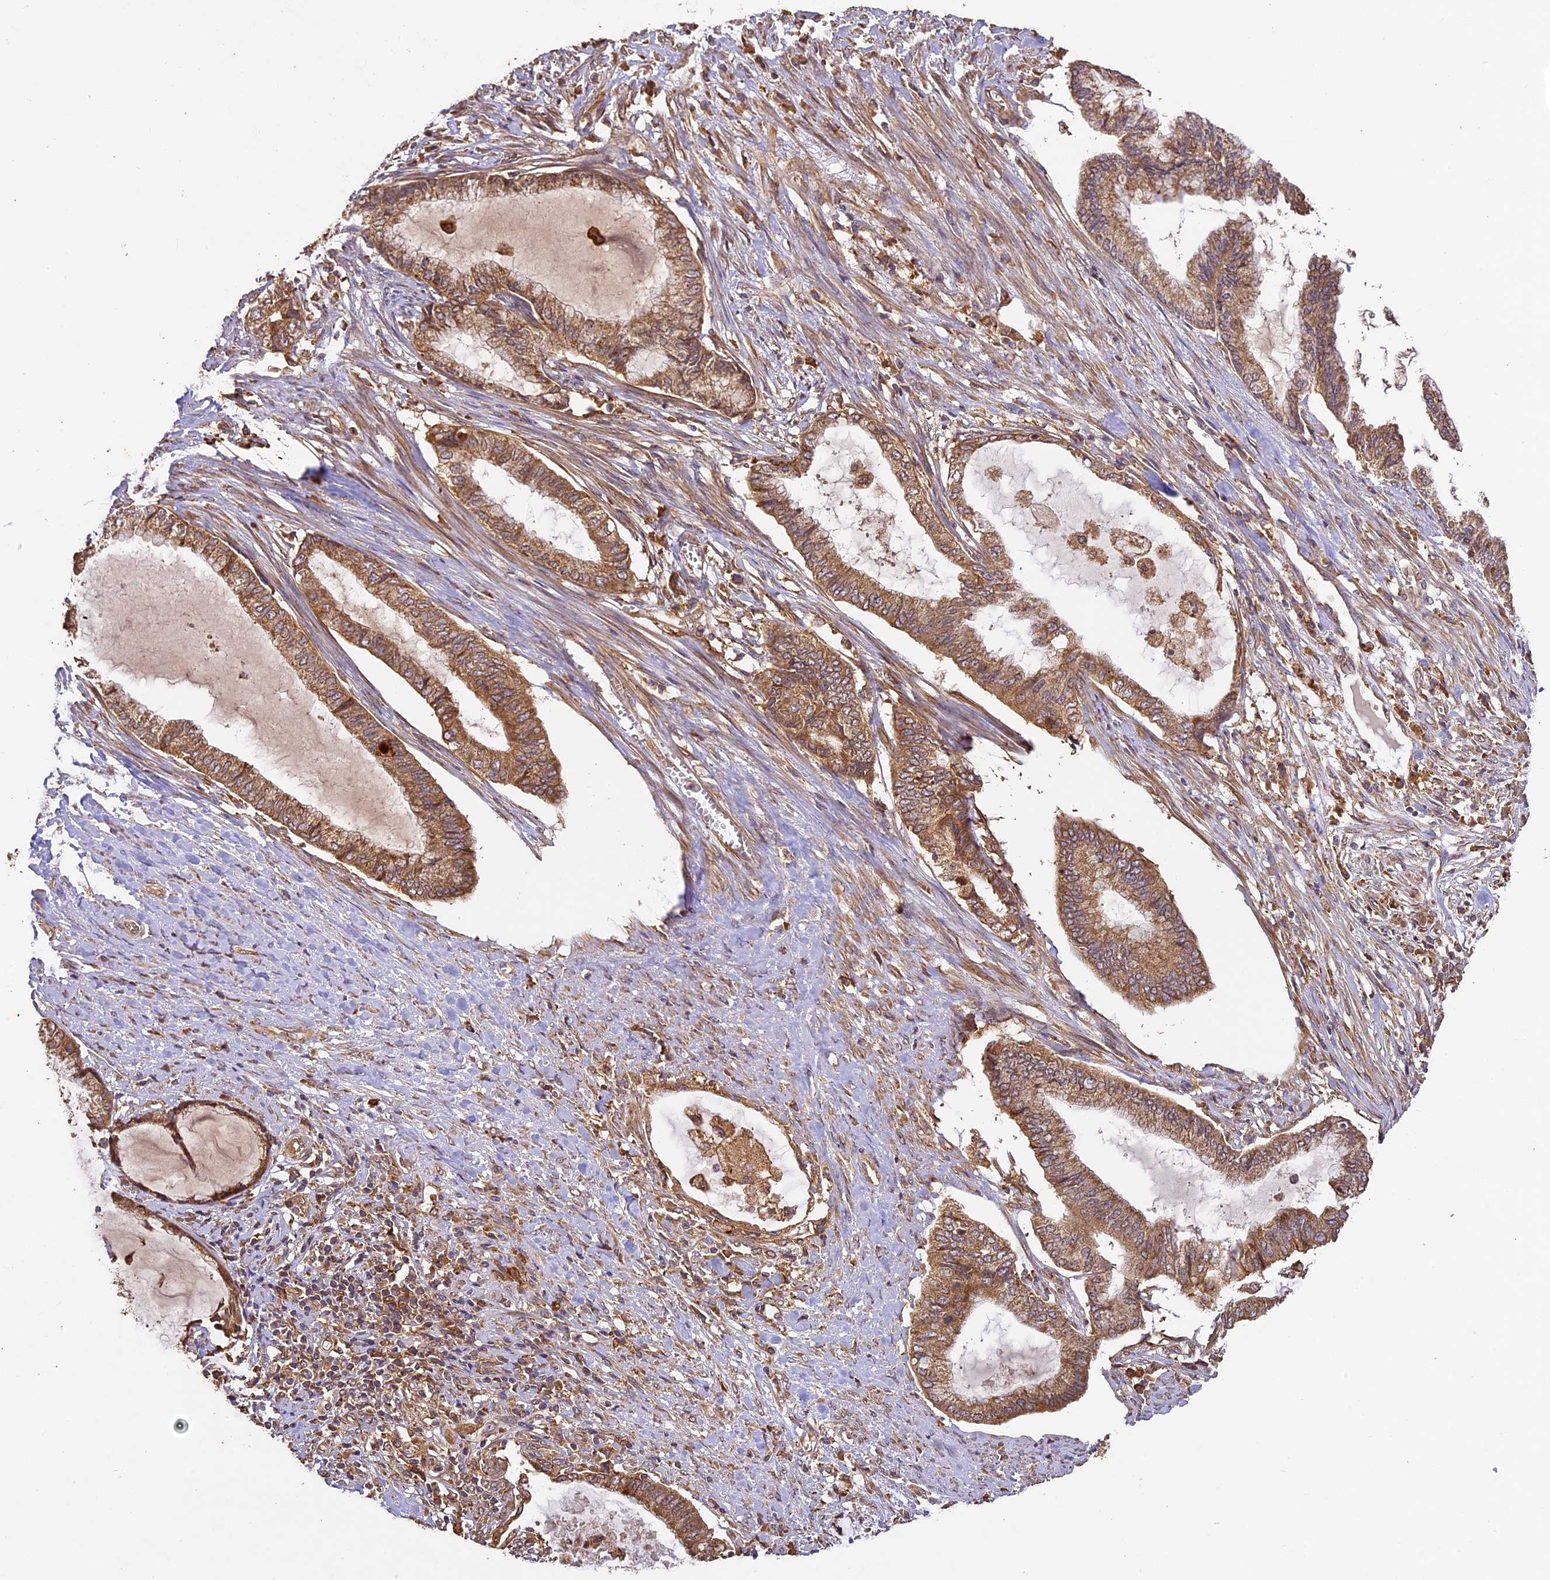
{"staining": {"intensity": "moderate", "quantity": ">75%", "location": "cytoplasmic/membranous"}, "tissue": "endometrial cancer", "cell_type": "Tumor cells", "image_type": "cancer", "snomed": [{"axis": "morphology", "description": "Adenocarcinoma, NOS"}, {"axis": "topography", "description": "Endometrium"}], "caption": "Immunohistochemical staining of adenocarcinoma (endometrial) reveals moderate cytoplasmic/membranous protein expression in about >75% of tumor cells. The protein is shown in brown color, while the nuclei are stained blue.", "gene": "BRAP", "patient": {"sex": "female", "age": 86}}